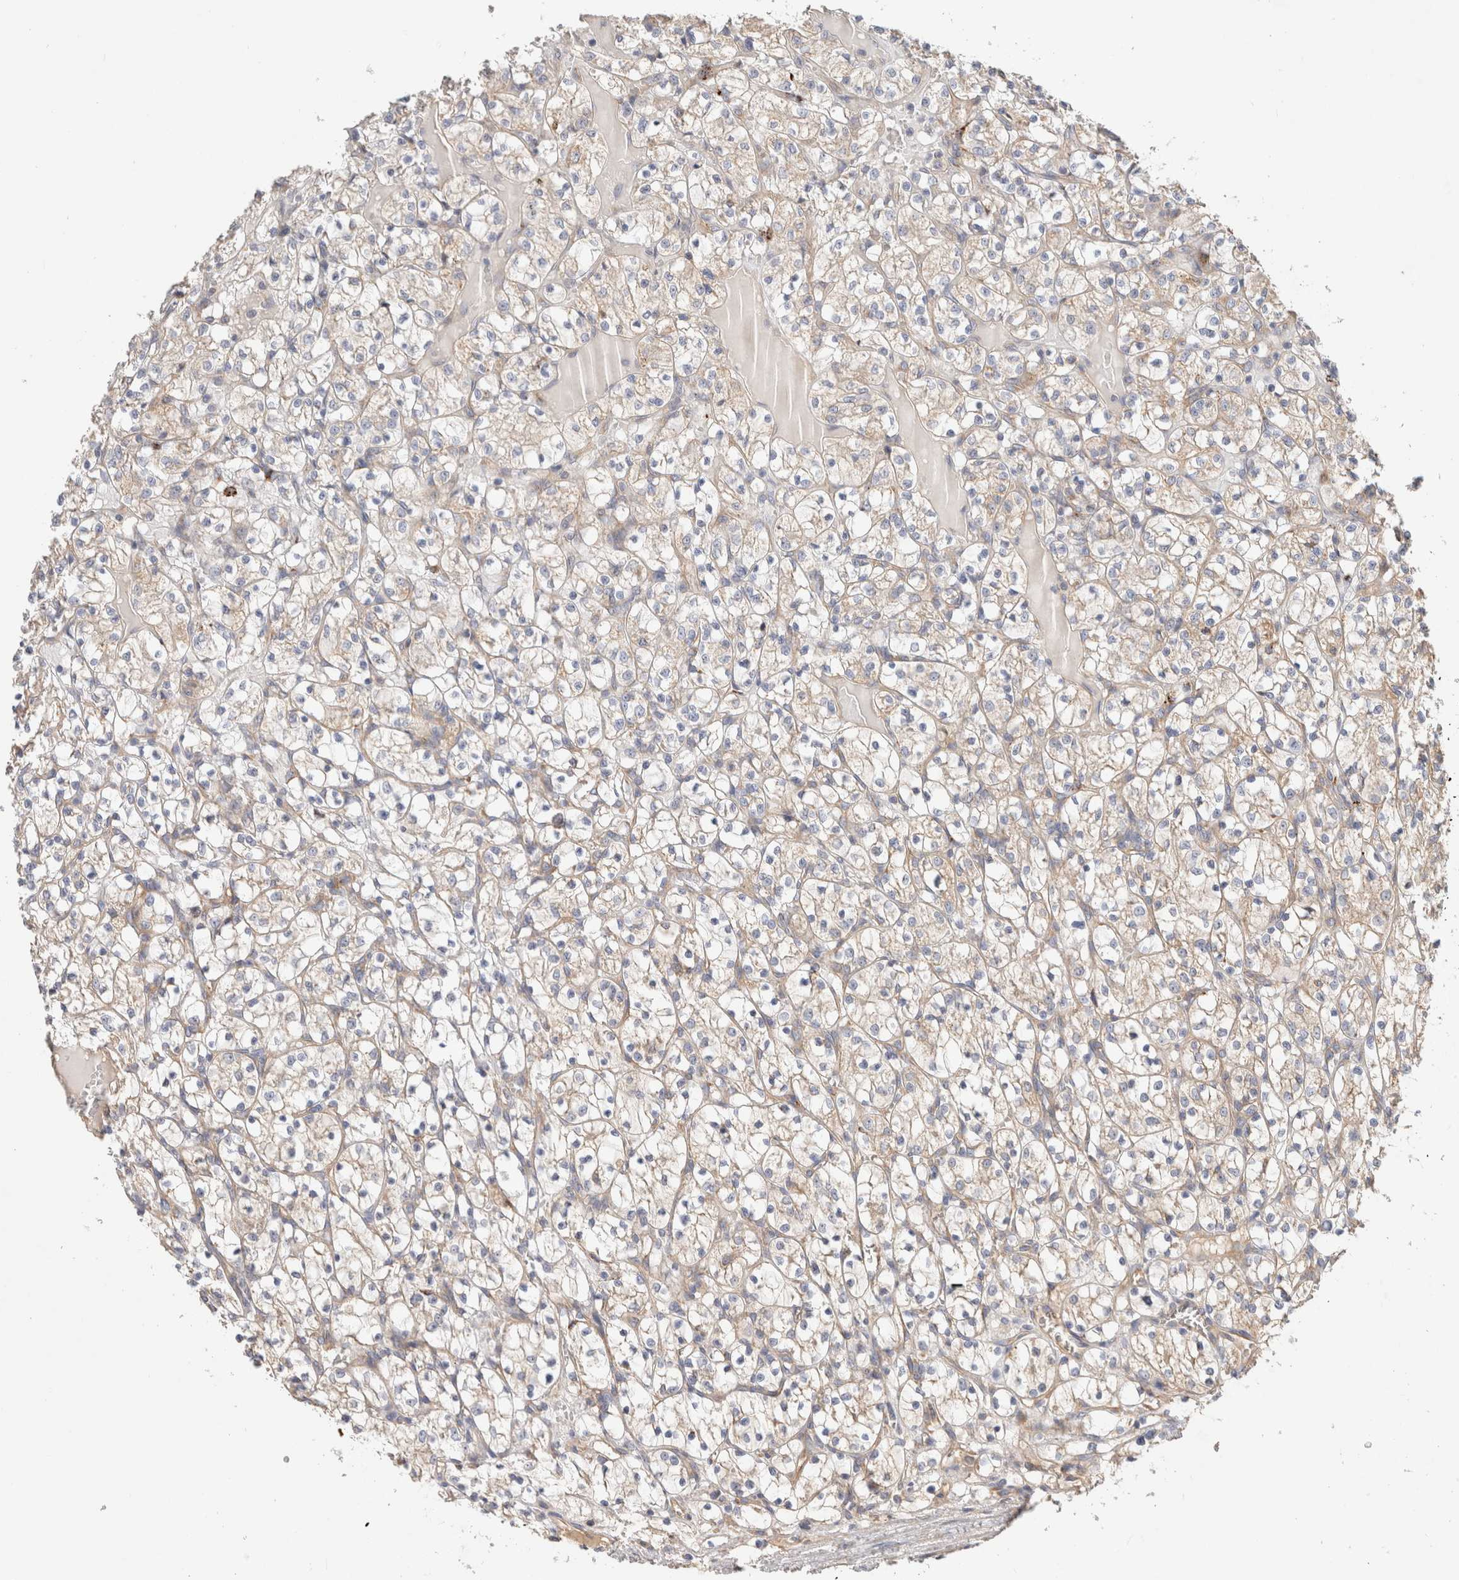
{"staining": {"intensity": "weak", "quantity": "25%-75%", "location": "cytoplasmic/membranous"}, "tissue": "renal cancer", "cell_type": "Tumor cells", "image_type": "cancer", "snomed": [{"axis": "morphology", "description": "Adenocarcinoma, NOS"}, {"axis": "topography", "description": "Kidney"}], "caption": "IHC micrograph of neoplastic tissue: renal cancer (adenocarcinoma) stained using immunohistochemistry (IHC) displays low levels of weak protein expression localized specifically in the cytoplasmic/membranous of tumor cells, appearing as a cytoplasmic/membranous brown color.", "gene": "B3GNTL1", "patient": {"sex": "female", "age": 69}}